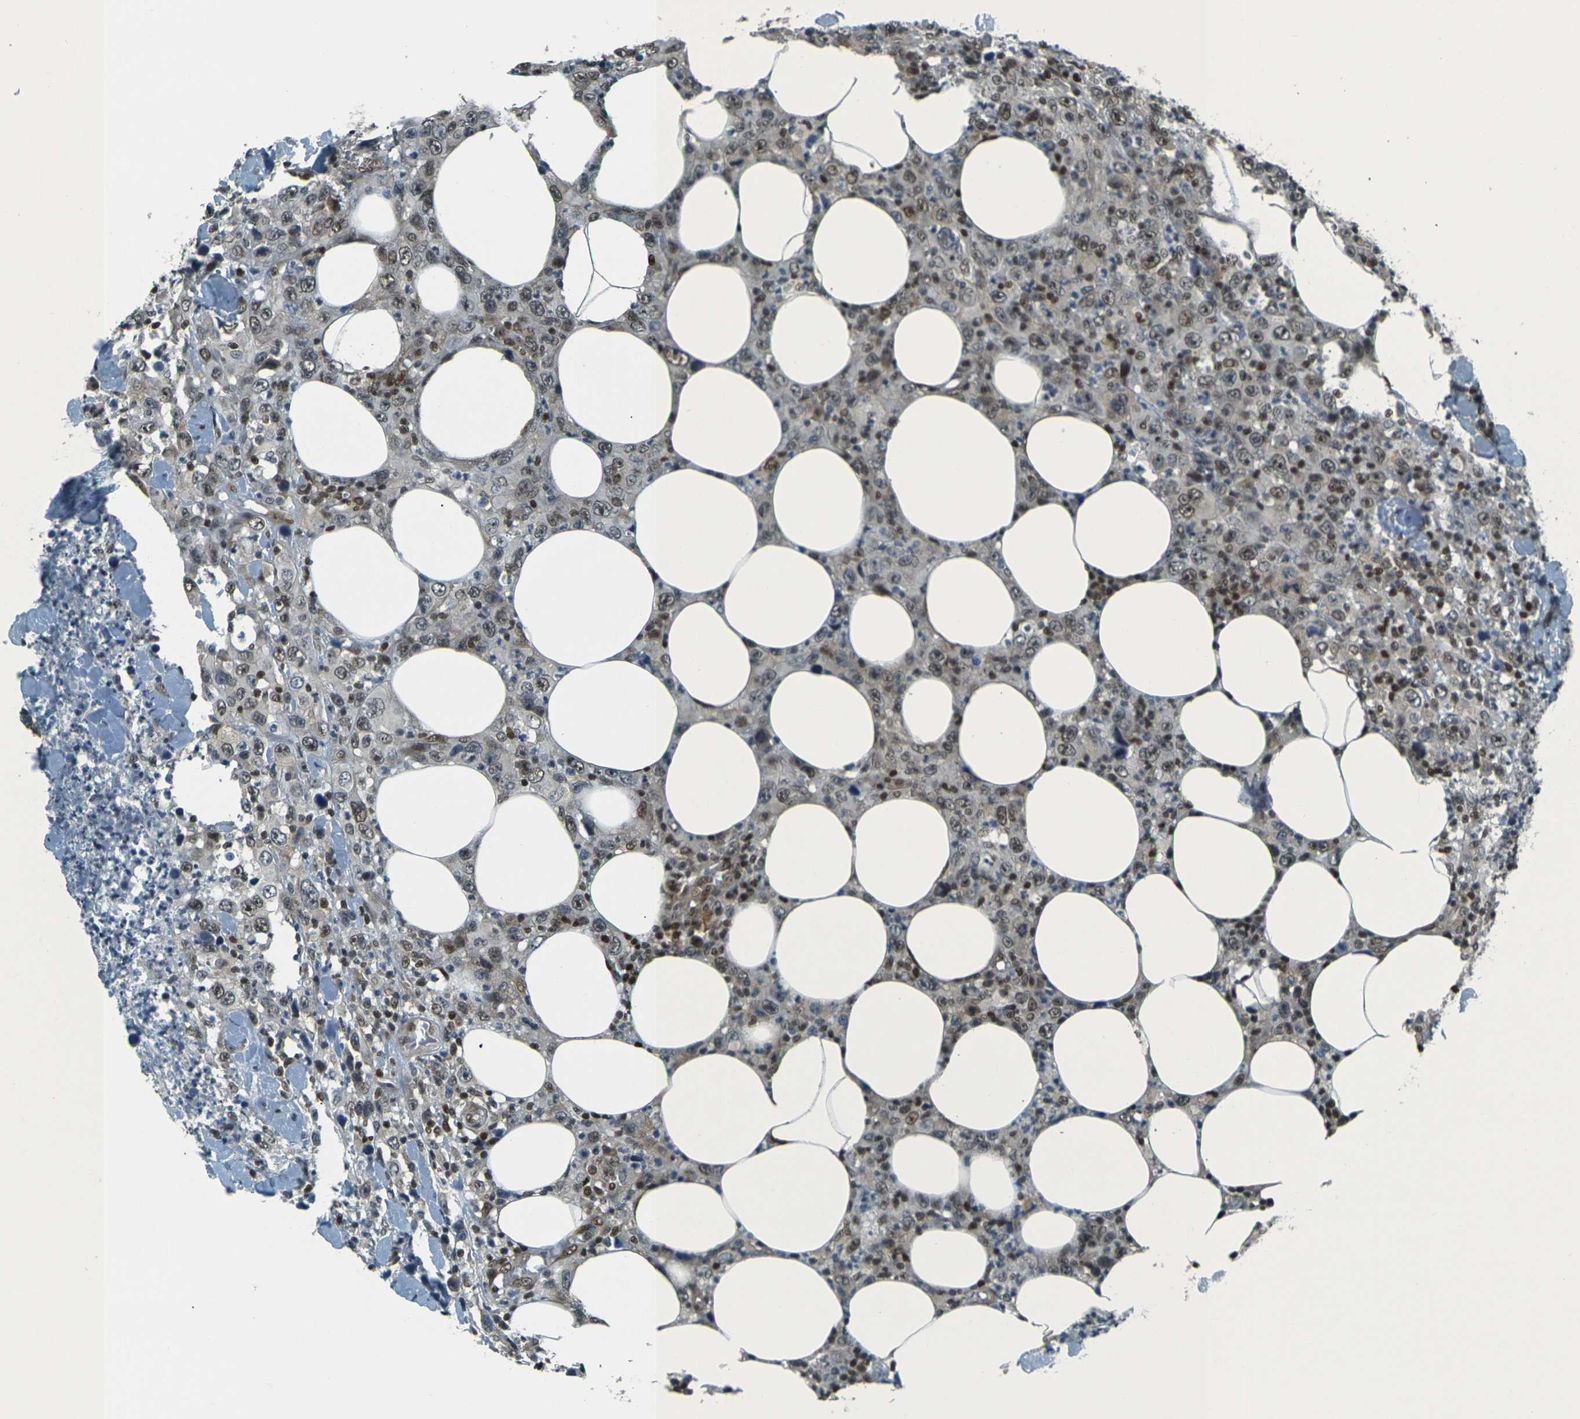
{"staining": {"intensity": "moderate", "quantity": ">75%", "location": "nuclear"}, "tissue": "thyroid cancer", "cell_type": "Tumor cells", "image_type": "cancer", "snomed": [{"axis": "morphology", "description": "Carcinoma, NOS"}, {"axis": "topography", "description": "Thyroid gland"}], "caption": "A brown stain highlights moderate nuclear positivity of a protein in human thyroid carcinoma tumor cells.", "gene": "NHEJ1", "patient": {"sex": "female", "age": 77}}